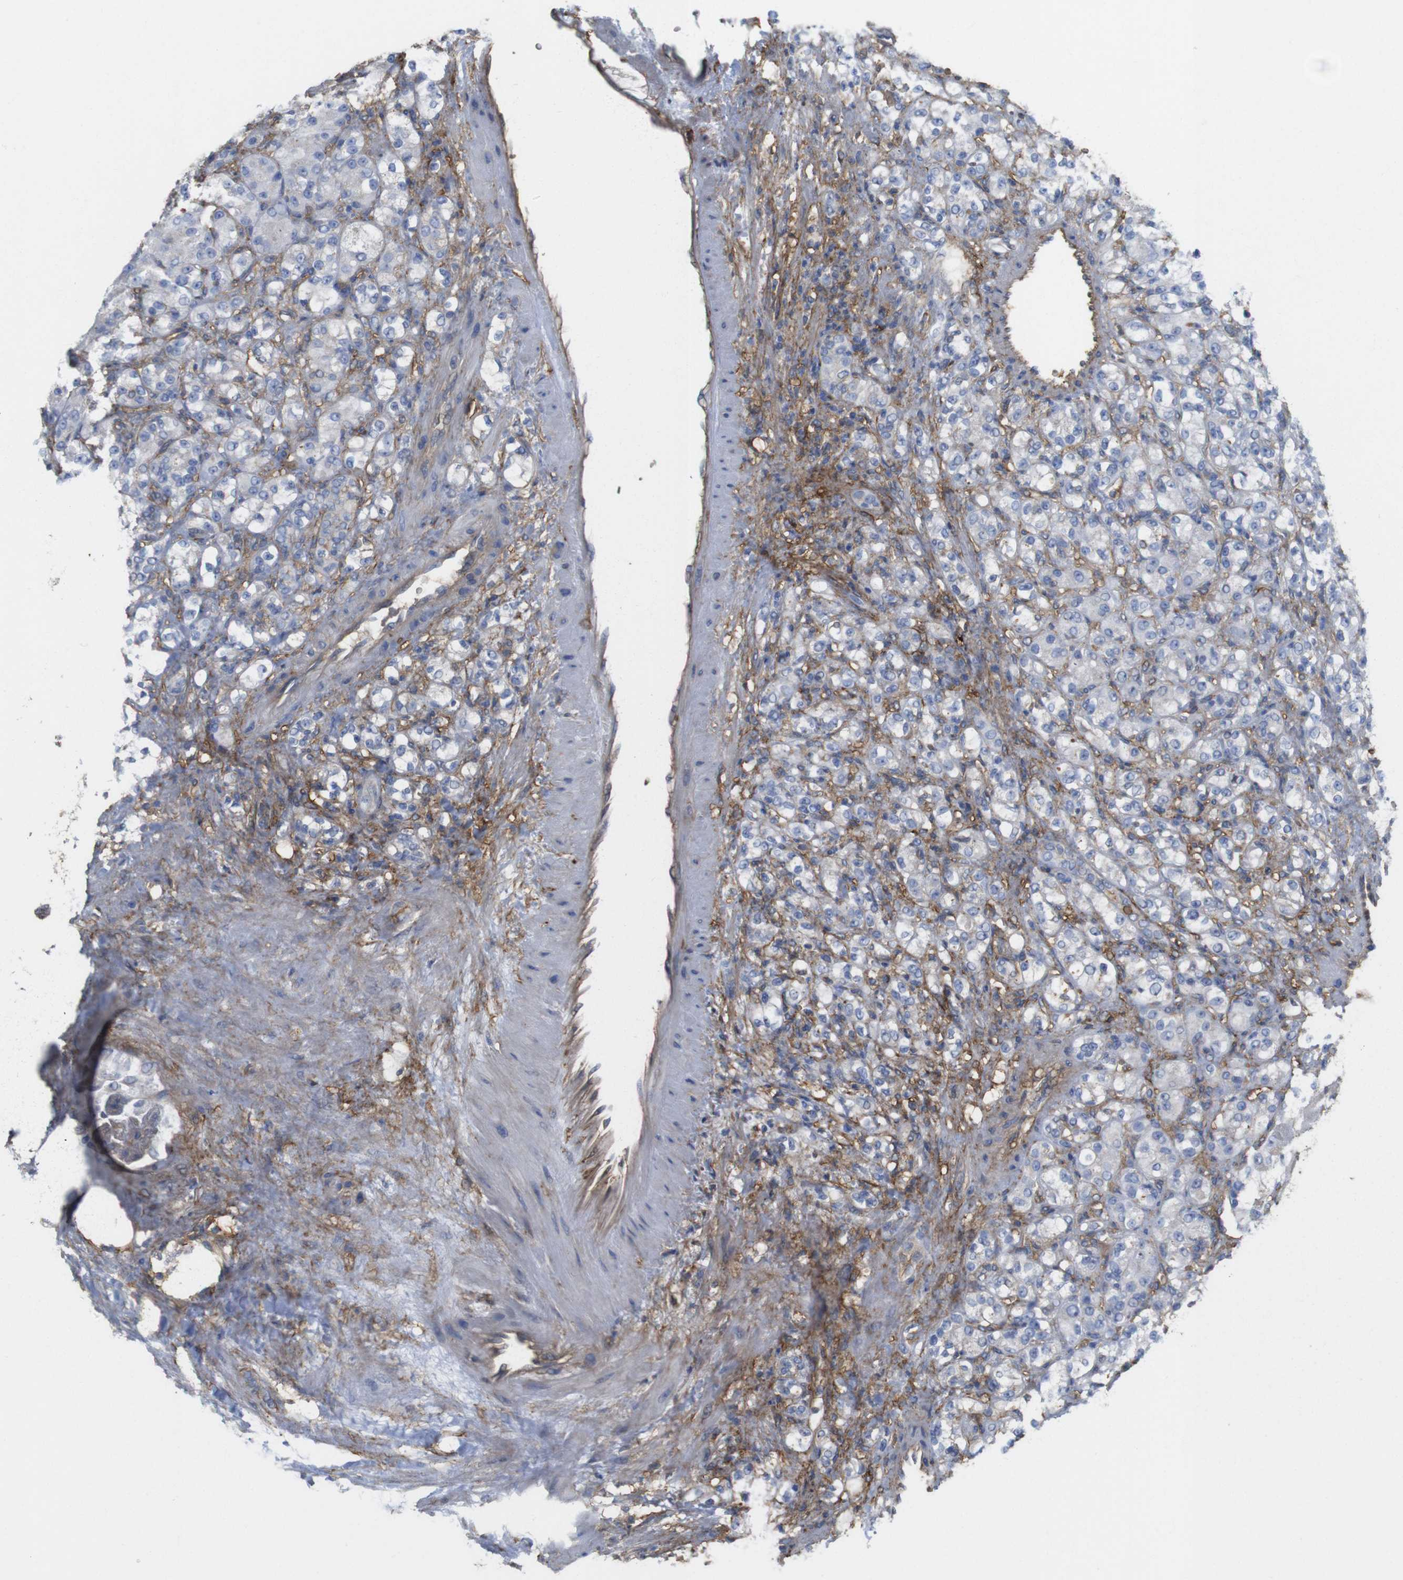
{"staining": {"intensity": "negative", "quantity": "none", "location": "none"}, "tissue": "renal cancer", "cell_type": "Tumor cells", "image_type": "cancer", "snomed": [{"axis": "morphology", "description": "Adenocarcinoma, NOS"}, {"axis": "topography", "description": "Kidney"}], "caption": "A histopathology image of human adenocarcinoma (renal) is negative for staining in tumor cells.", "gene": "CYBRD1", "patient": {"sex": "male", "age": 61}}